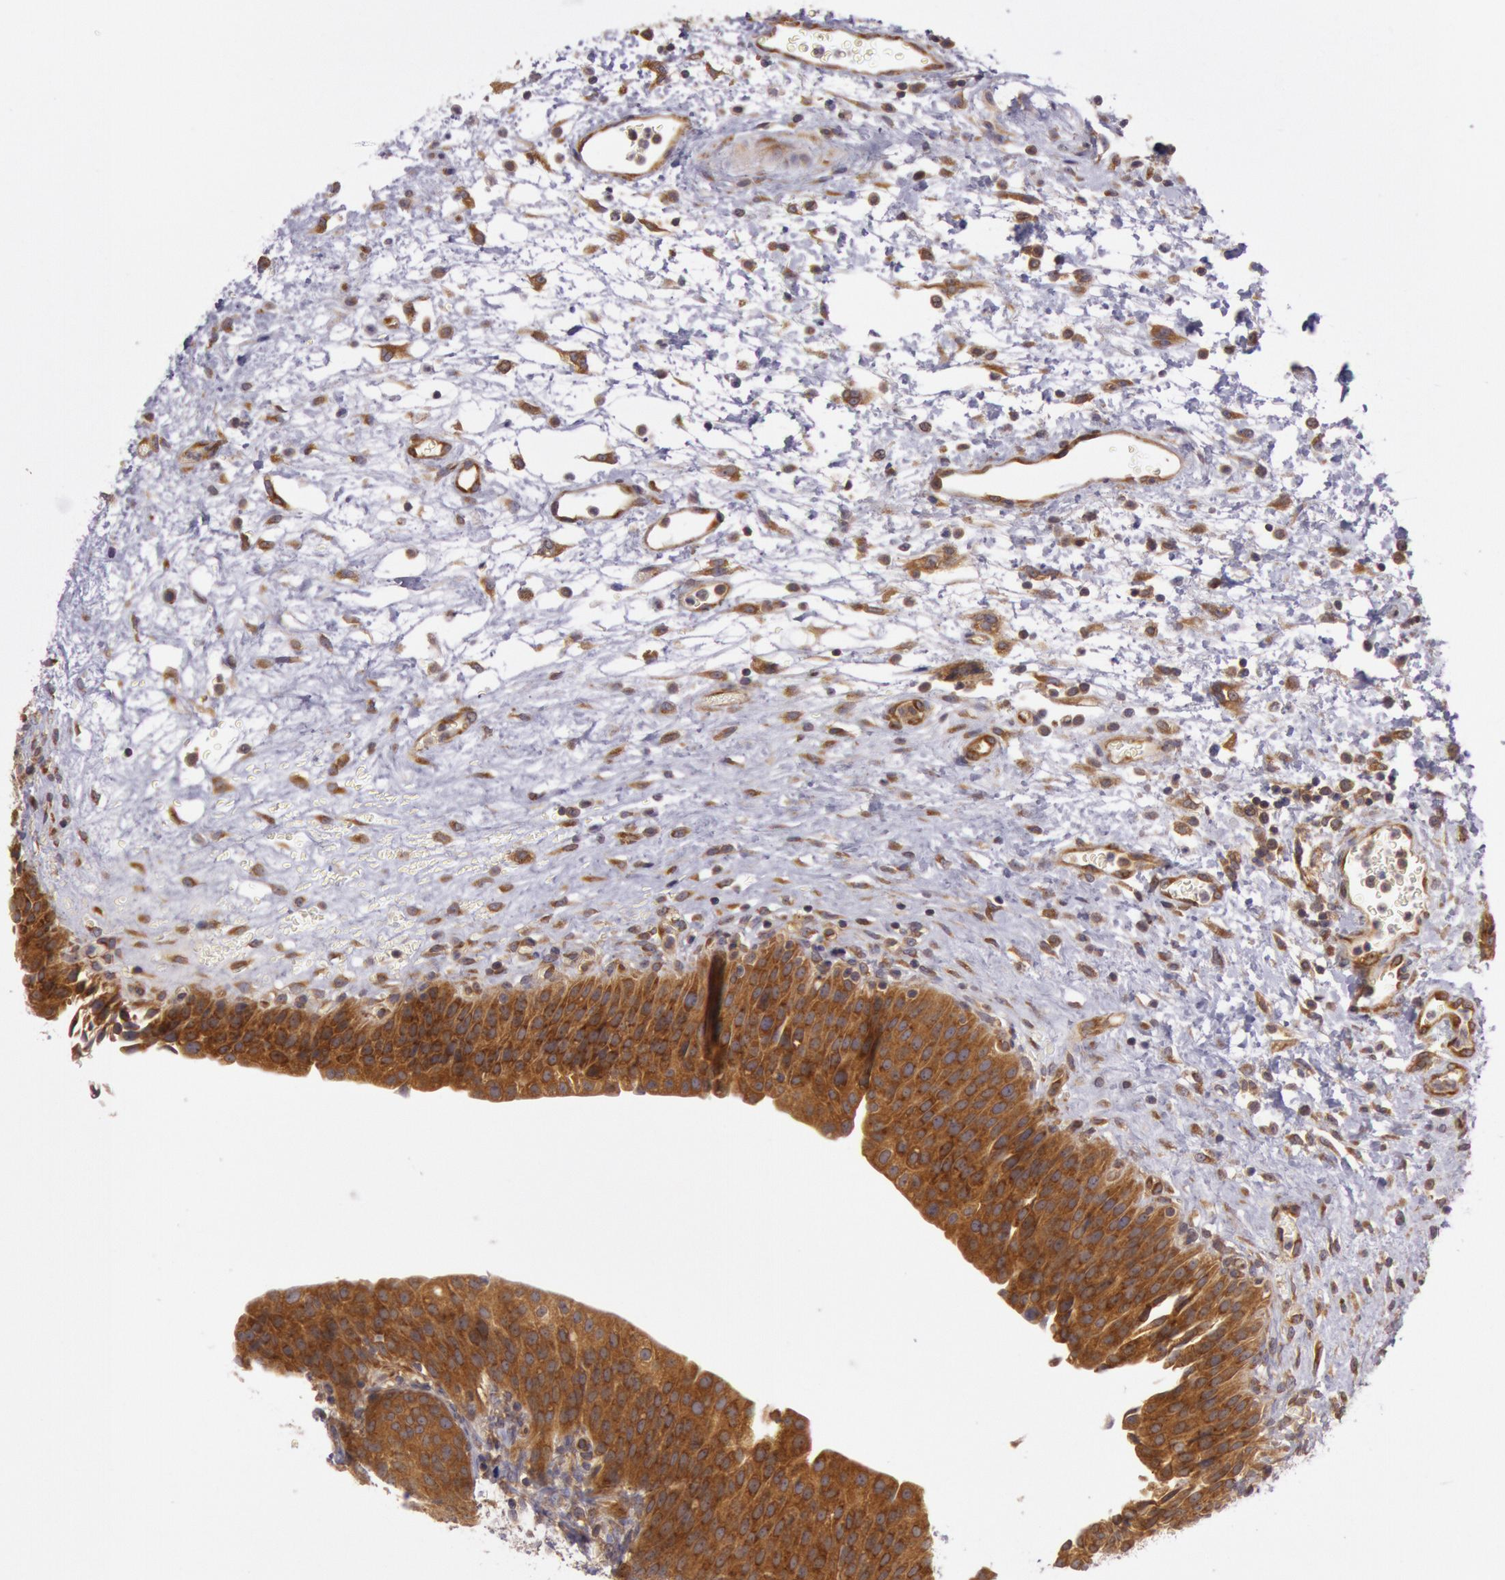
{"staining": {"intensity": "strong", "quantity": ">75%", "location": "cytoplasmic/membranous"}, "tissue": "urinary bladder", "cell_type": "Urothelial cells", "image_type": "normal", "snomed": [{"axis": "morphology", "description": "Normal tissue, NOS"}, {"axis": "topography", "description": "Smooth muscle"}, {"axis": "topography", "description": "Urinary bladder"}], "caption": "Immunohistochemistry photomicrograph of normal urinary bladder: human urinary bladder stained using immunohistochemistry (IHC) shows high levels of strong protein expression localized specifically in the cytoplasmic/membranous of urothelial cells, appearing as a cytoplasmic/membranous brown color.", "gene": "CHUK", "patient": {"sex": "male", "age": 35}}